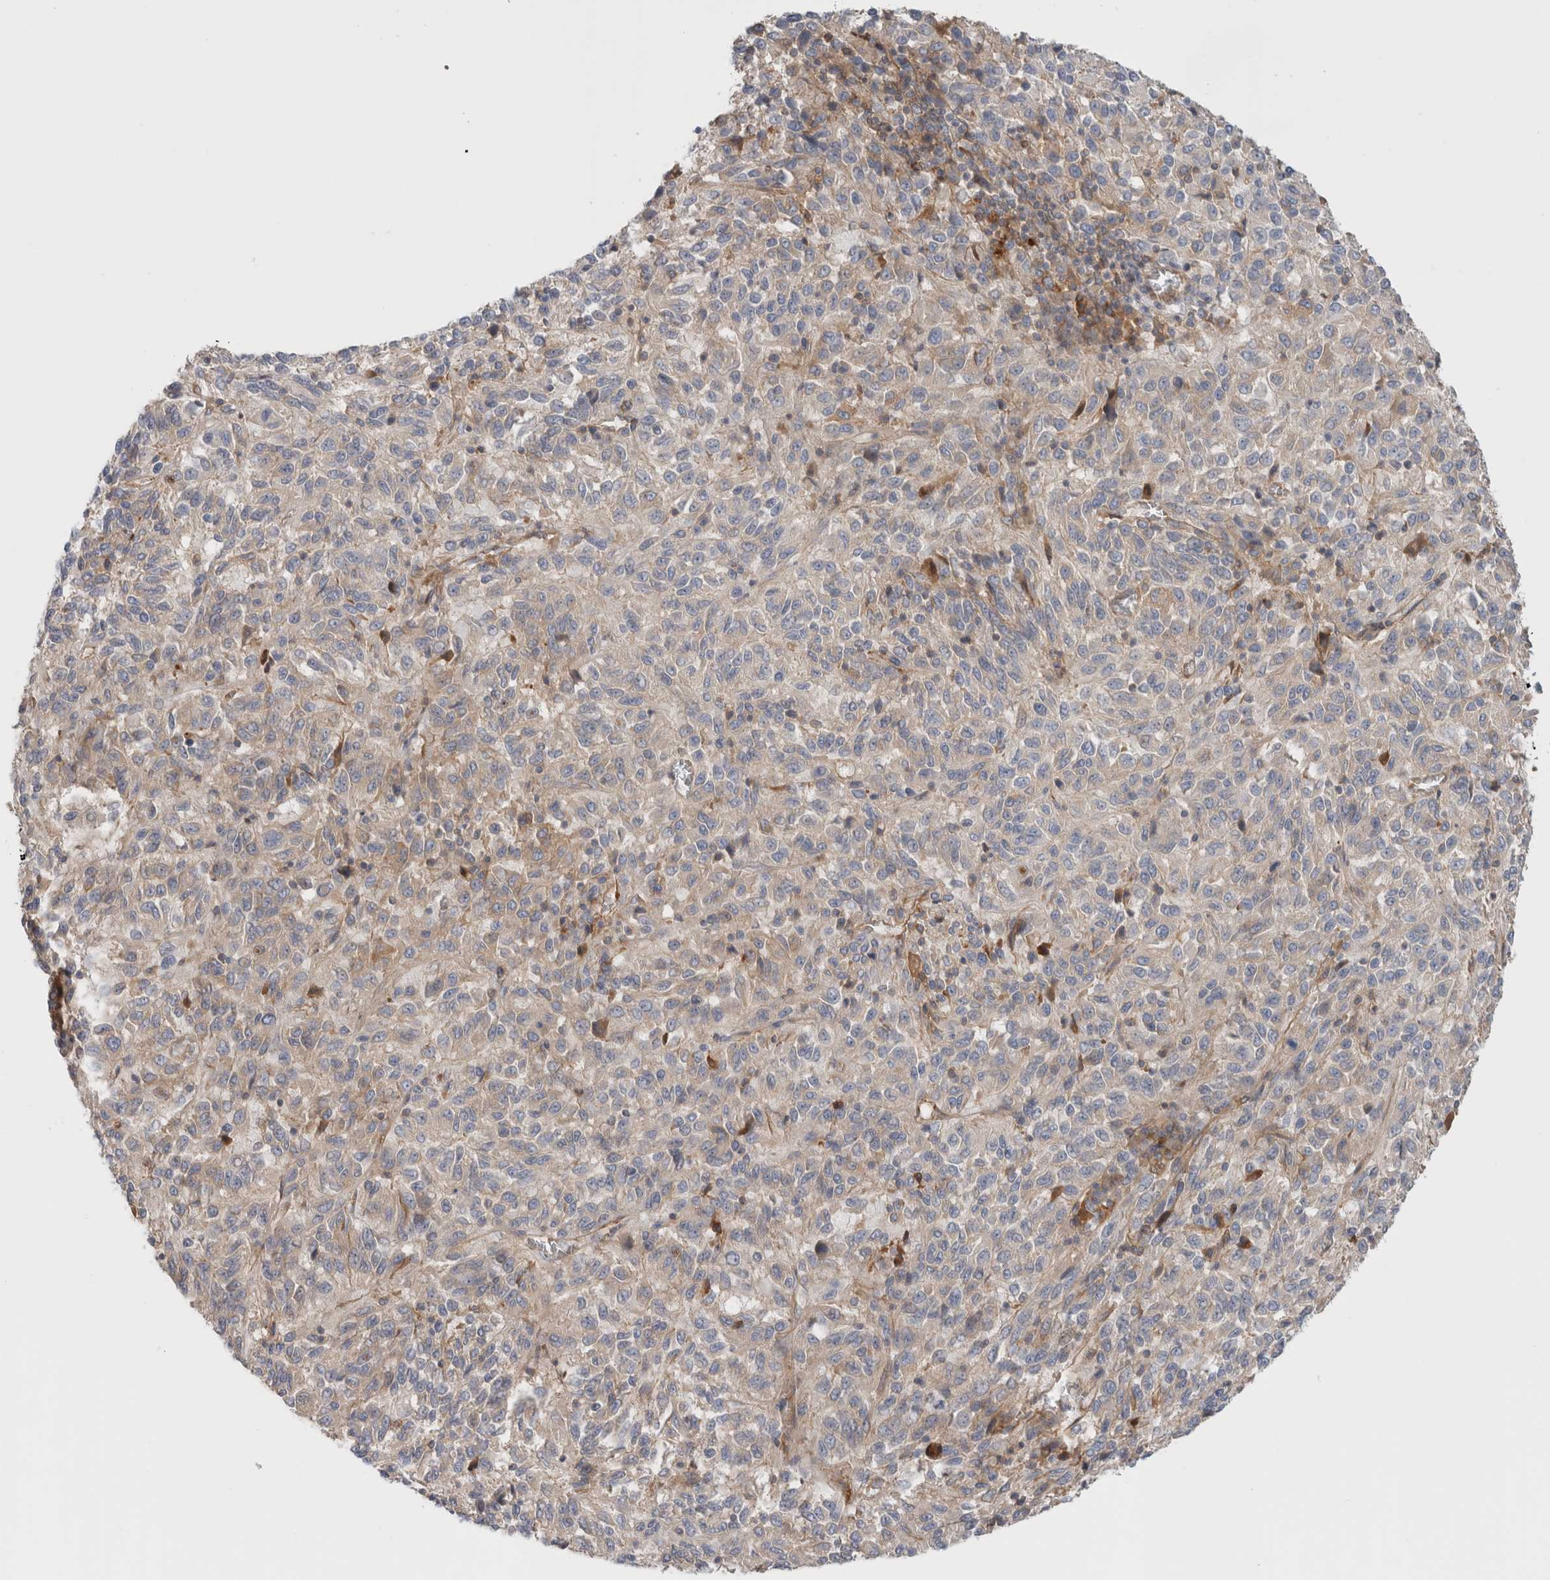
{"staining": {"intensity": "weak", "quantity": "<25%", "location": "cytoplasmic/membranous"}, "tissue": "melanoma", "cell_type": "Tumor cells", "image_type": "cancer", "snomed": [{"axis": "morphology", "description": "Malignant melanoma, Metastatic site"}, {"axis": "topography", "description": "Lung"}], "caption": "There is no significant positivity in tumor cells of malignant melanoma (metastatic site). (Stains: DAB IHC with hematoxylin counter stain, Microscopy: brightfield microscopy at high magnification).", "gene": "CFI", "patient": {"sex": "male", "age": 64}}